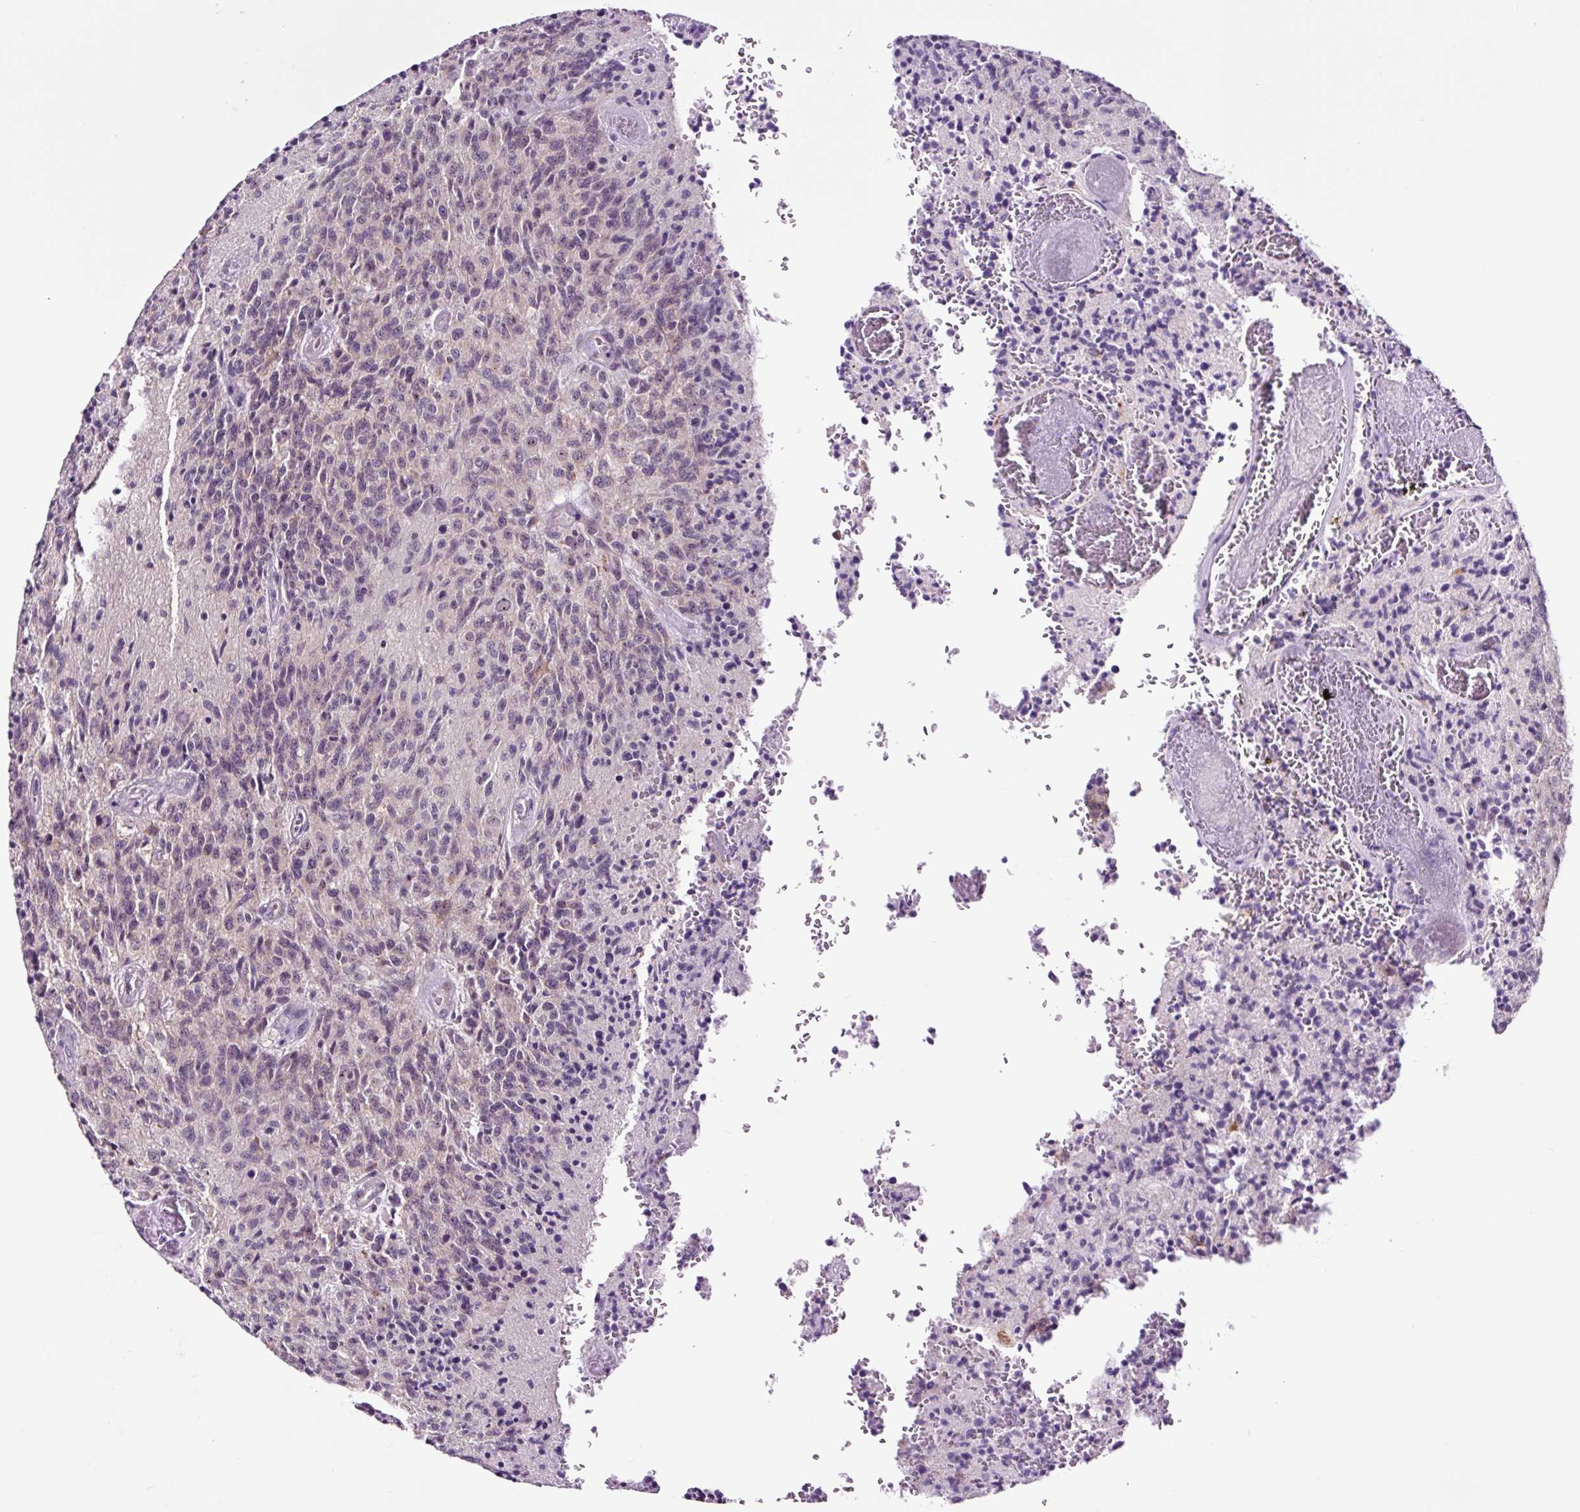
{"staining": {"intensity": "negative", "quantity": "none", "location": "none"}, "tissue": "glioma", "cell_type": "Tumor cells", "image_type": "cancer", "snomed": [{"axis": "morphology", "description": "Glioma, malignant, High grade"}, {"axis": "topography", "description": "Brain"}], "caption": "Immunohistochemistry (IHC) image of human malignant glioma (high-grade) stained for a protein (brown), which displays no positivity in tumor cells.", "gene": "NOM1", "patient": {"sex": "male", "age": 36}}